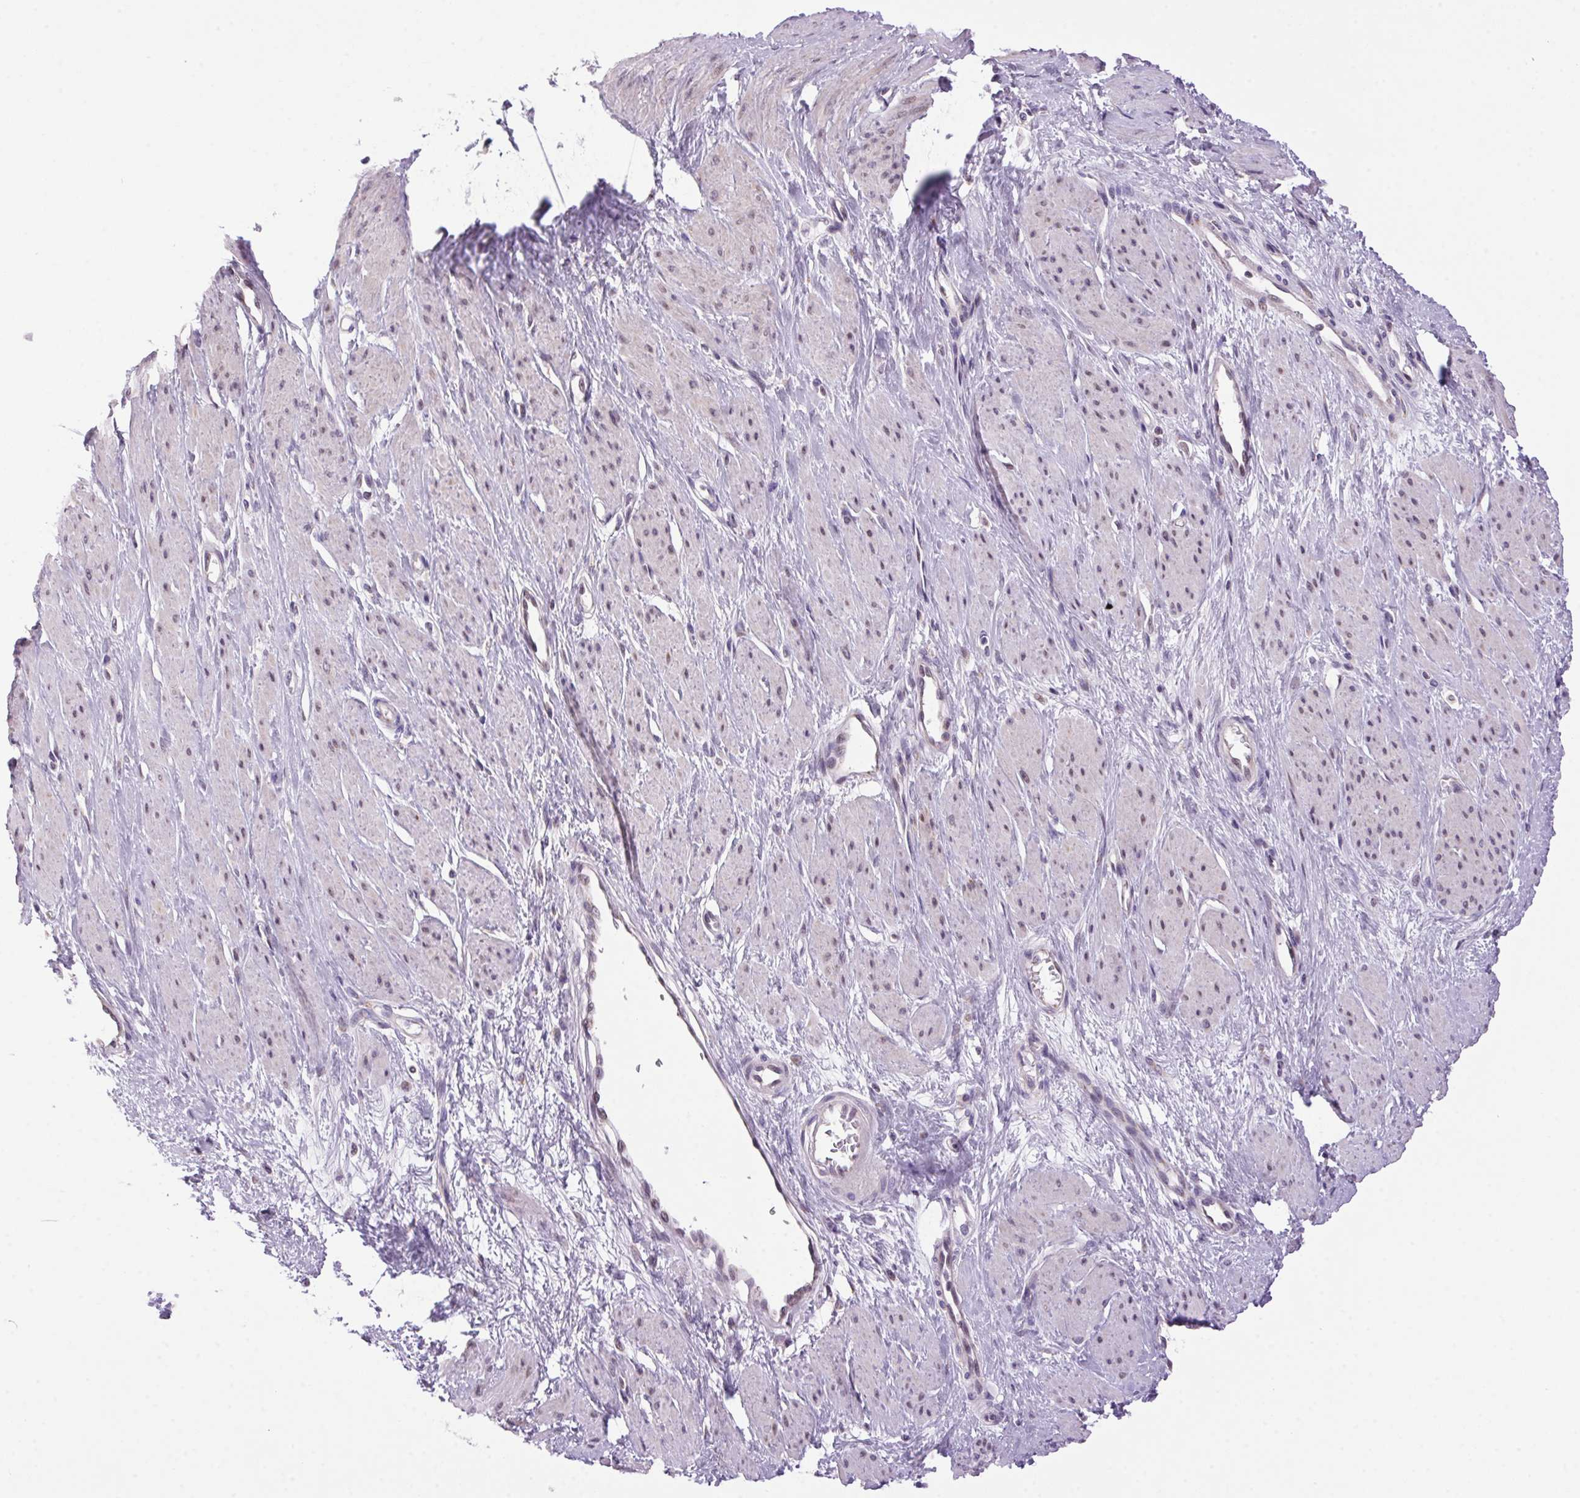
{"staining": {"intensity": "weak", "quantity": "<25%", "location": "cytoplasmic/membranous"}, "tissue": "smooth muscle", "cell_type": "Smooth muscle cells", "image_type": "normal", "snomed": [{"axis": "morphology", "description": "Normal tissue, NOS"}, {"axis": "topography", "description": "Smooth muscle"}, {"axis": "topography", "description": "Uterus"}], "caption": "Immunohistochemical staining of benign smooth muscle reveals no significant positivity in smooth muscle cells.", "gene": "AKR1E2", "patient": {"sex": "female", "age": 39}}